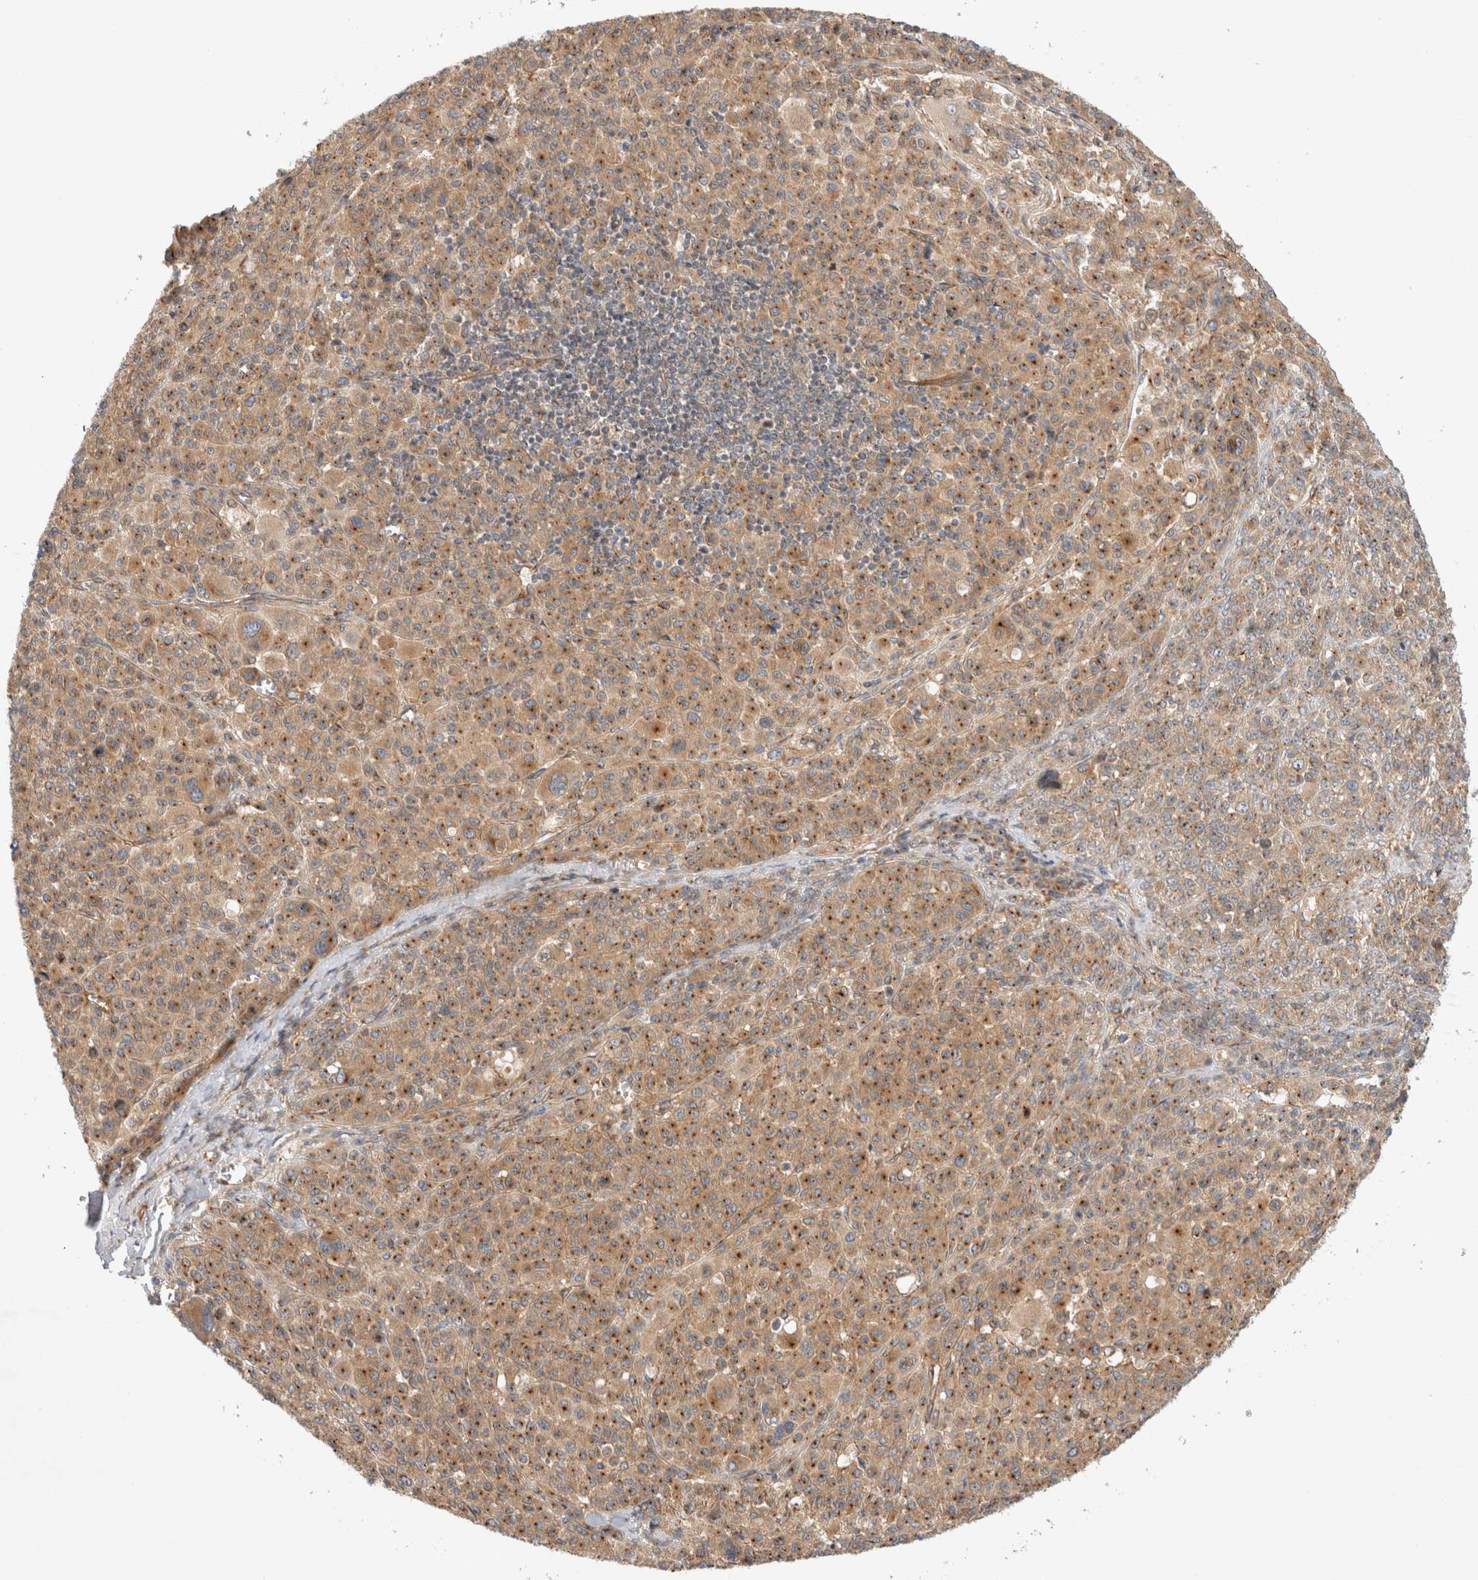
{"staining": {"intensity": "moderate", "quantity": ">75%", "location": "cytoplasmic/membranous"}, "tissue": "melanoma", "cell_type": "Tumor cells", "image_type": "cancer", "snomed": [{"axis": "morphology", "description": "Malignant melanoma, Metastatic site"}, {"axis": "topography", "description": "Skin"}], "caption": "This is a histology image of IHC staining of melanoma, which shows moderate expression in the cytoplasmic/membranous of tumor cells.", "gene": "GPR150", "patient": {"sex": "female", "age": 74}}